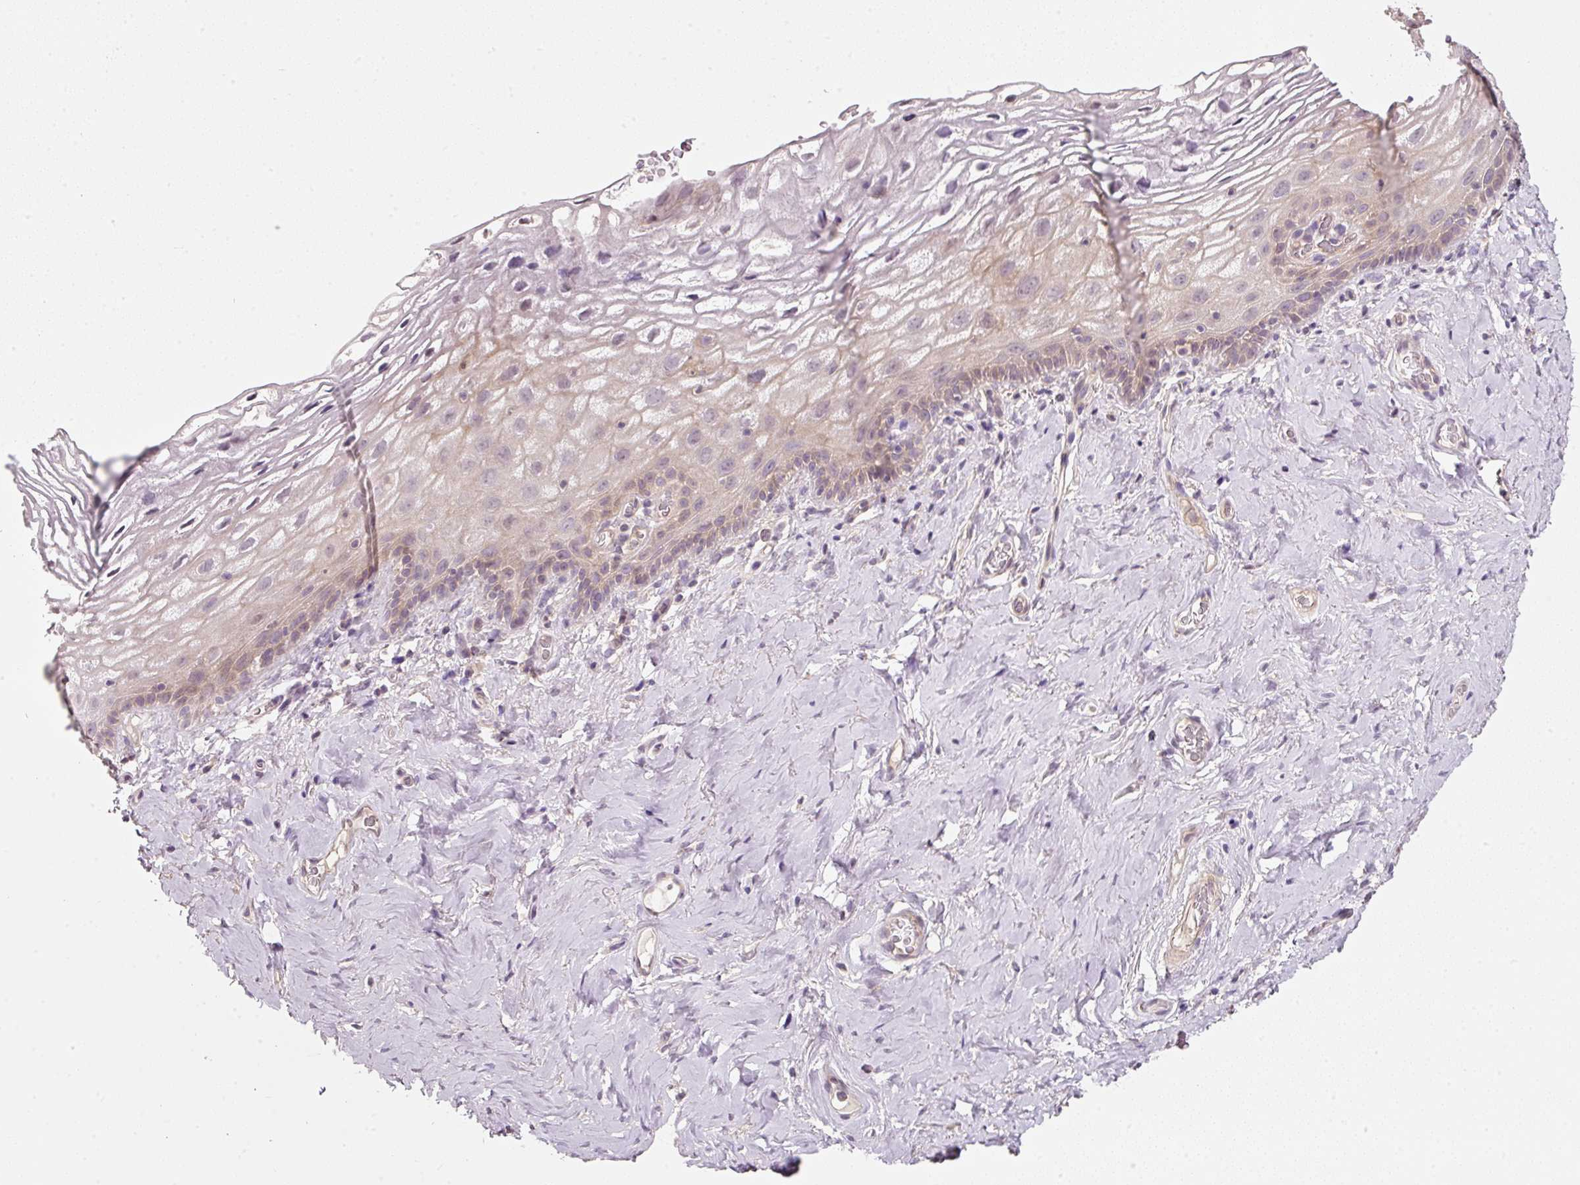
{"staining": {"intensity": "moderate", "quantity": "<25%", "location": "cytoplasmic/membranous"}, "tissue": "vagina", "cell_type": "Squamous epithelial cells", "image_type": "normal", "snomed": [{"axis": "morphology", "description": "Normal tissue, NOS"}, {"axis": "morphology", "description": "Adenocarcinoma, NOS"}, {"axis": "topography", "description": "Rectum"}, {"axis": "topography", "description": "Vagina"}, {"axis": "topography", "description": "Peripheral nerve tissue"}], "caption": "Immunohistochemistry (IHC) staining of normal vagina, which shows low levels of moderate cytoplasmic/membranous positivity in approximately <25% of squamous epithelial cells indicating moderate cytoplasmic/membranous protein positivity. The staining was performed using DAB (brown) for protein detection and nuclei were counterstained in hematoxylin (blue).", "gene": "TIRAP", "patient": {"sex": "female", "age": 71}}